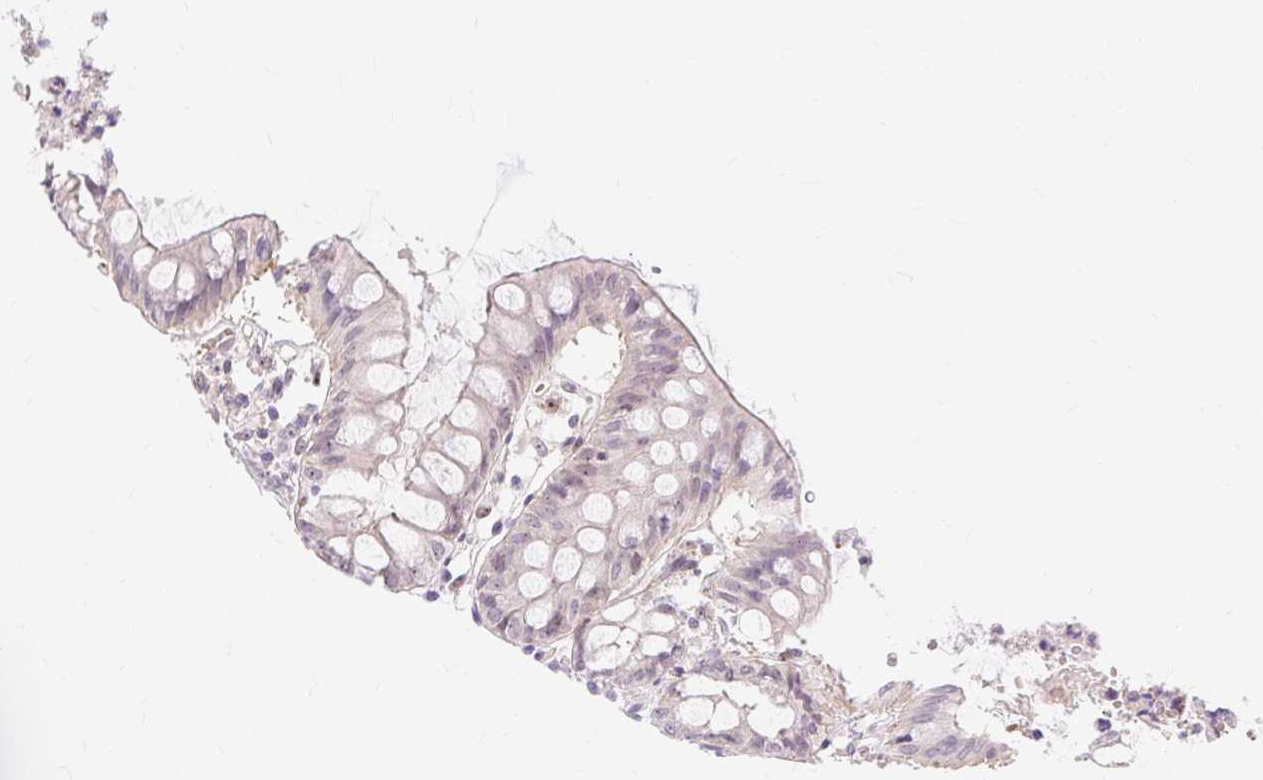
{"staining": {"intensity": "weak", "quantity": "25%-75%", "location": "cytoplasmic/membranous,nuclear"}, "tissue": "colon", "cell_type": "Endothelial cells", "image_type": "normal", "snomed": [{"axis": "morphology", "description": "Normal tissue, NOS"}, {"axis": "topography", "description": "Colon"}], "caption": "Immunohistochemistry image of benign human colon stained for a protein (brown), which displays low levels of weak cytoplasmic/membranous,nuclear positivity in about 25%-75% of endothelial cells.", "gene": "OBP2A", "patient": {"sex": "female", "age": 84}}